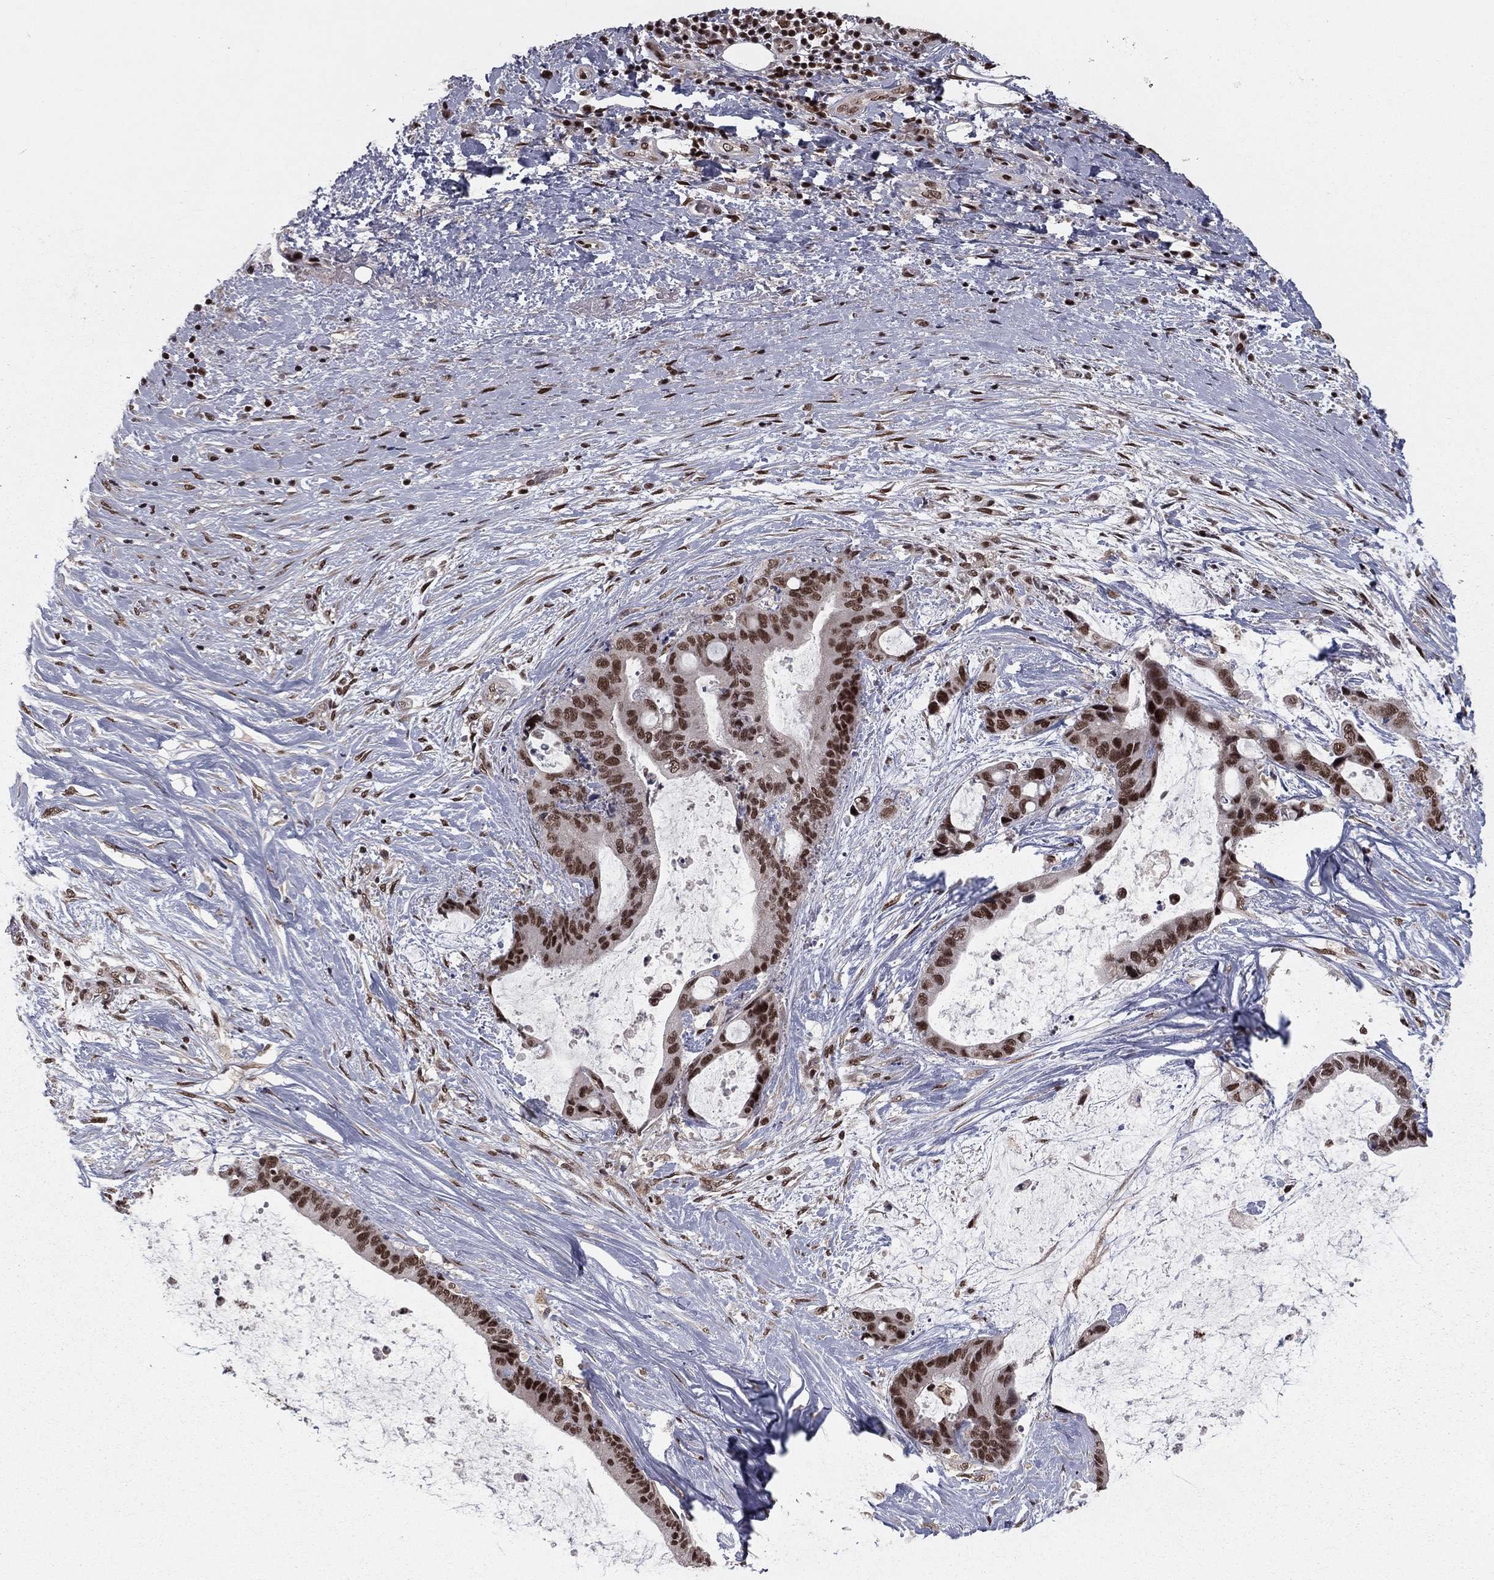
{"staining": {"intensity": "strong", "quantity": ">75%", "location": "nuclear"}, "tissue": "liver cancer", "cell_type": "Tumor cells", "image_type": "cancer", "snomed": [{"axis": "morphology", "description": "Cholangiocarcinoma"}, {"axis": "topography", "description": "Liver"}], "caption": "Immunohistochemical staining of human liver cancer demonstrates high levels of strong nuclear protein staining in about >75% of tumor cells.", "gene": "NFYB", "patient": {"sex": "female", "age": 73}}